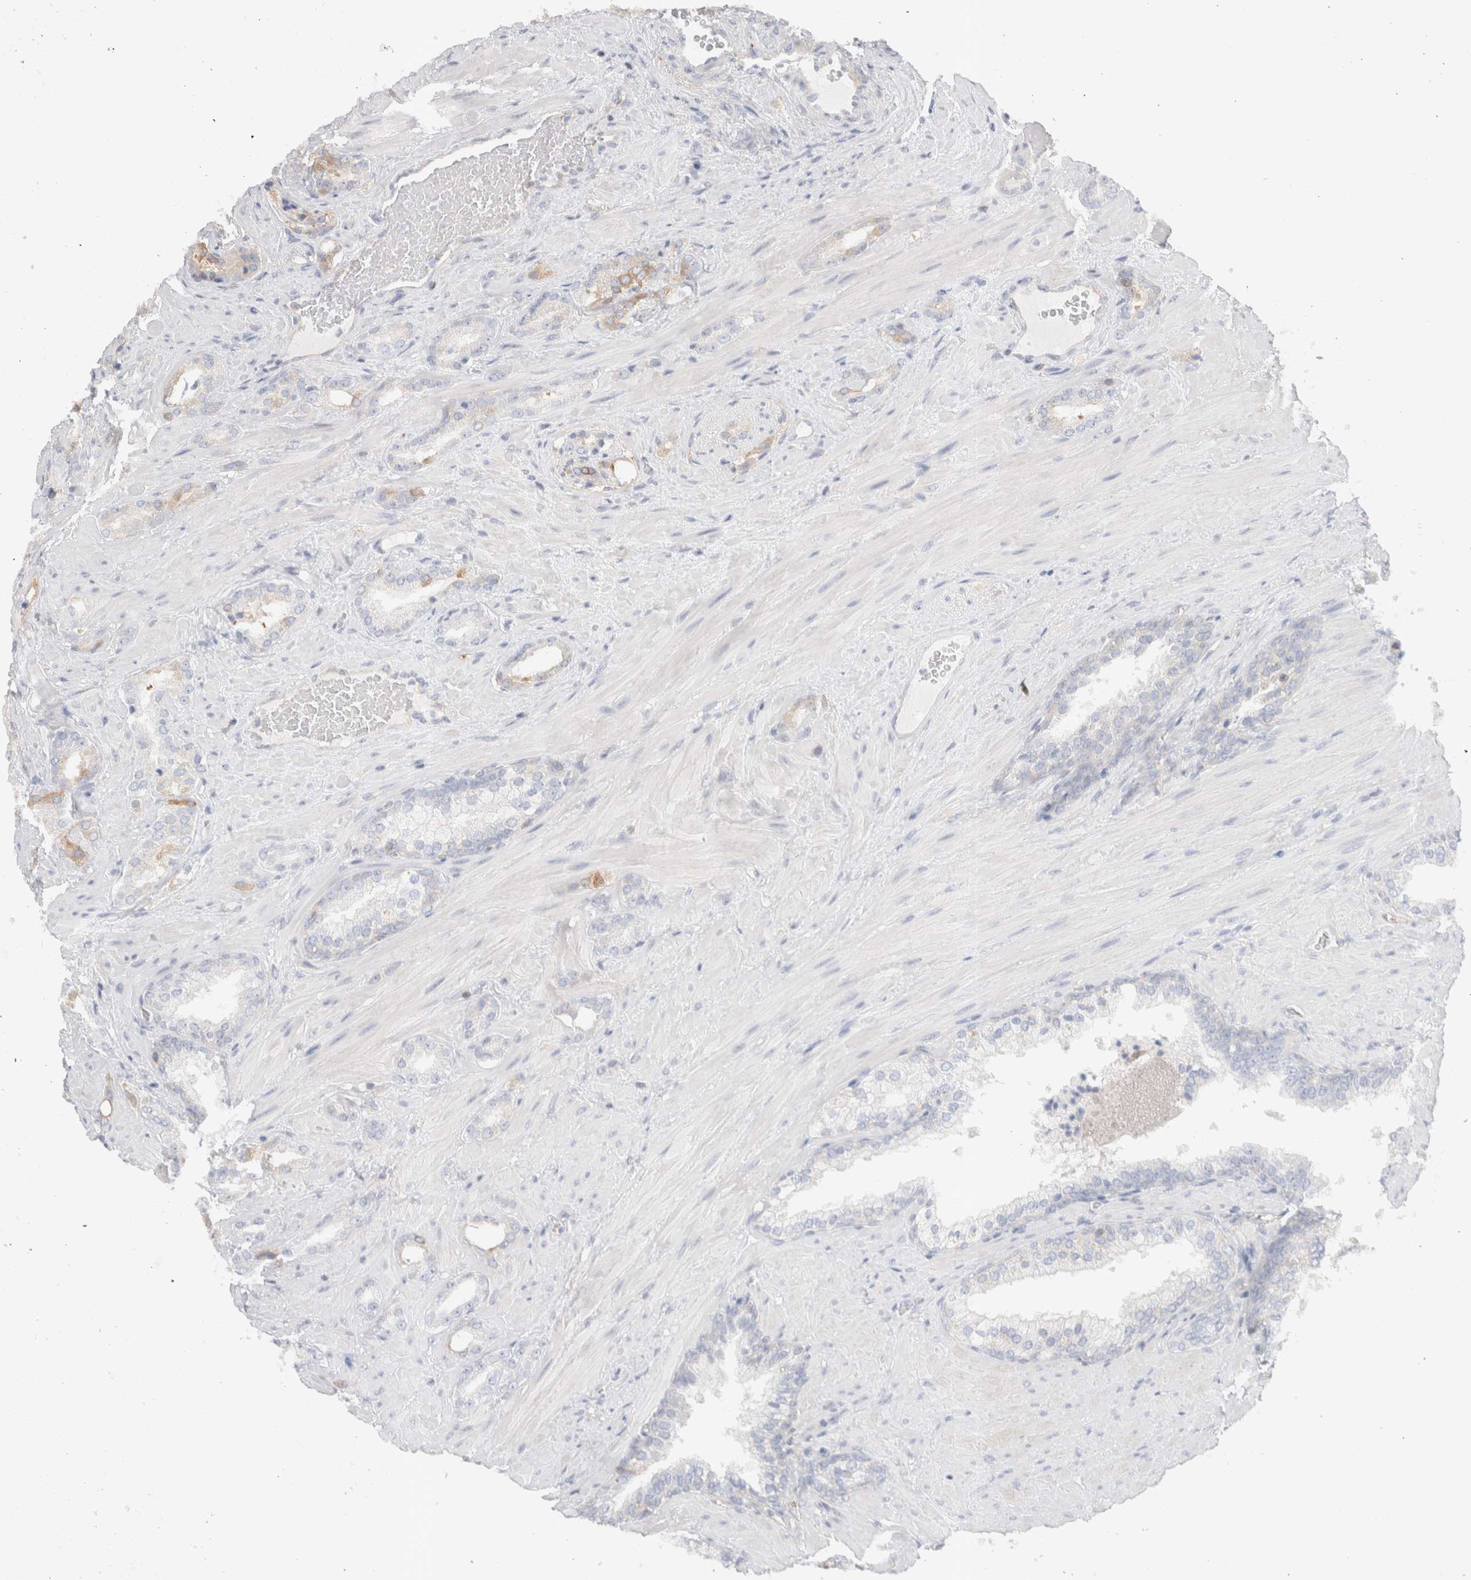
{"staining": {"intensity": "negative", "quantity": "none", "location": "none"}, "tissue": "prostate cancer", "cell_type": "Tumor cells", "image_type": "cancer", "snomed": [{"axis": "morphology", "description": "Adenocarcinoma, High grade"}, {"axis": "topography", "description": "Prostate"}], "caption": "Histopathology image shows no significant protein staining in tumor cells of prostate cancer.", "gene": "CAPN2", "patient": {"sex": "male", "age": 64}}